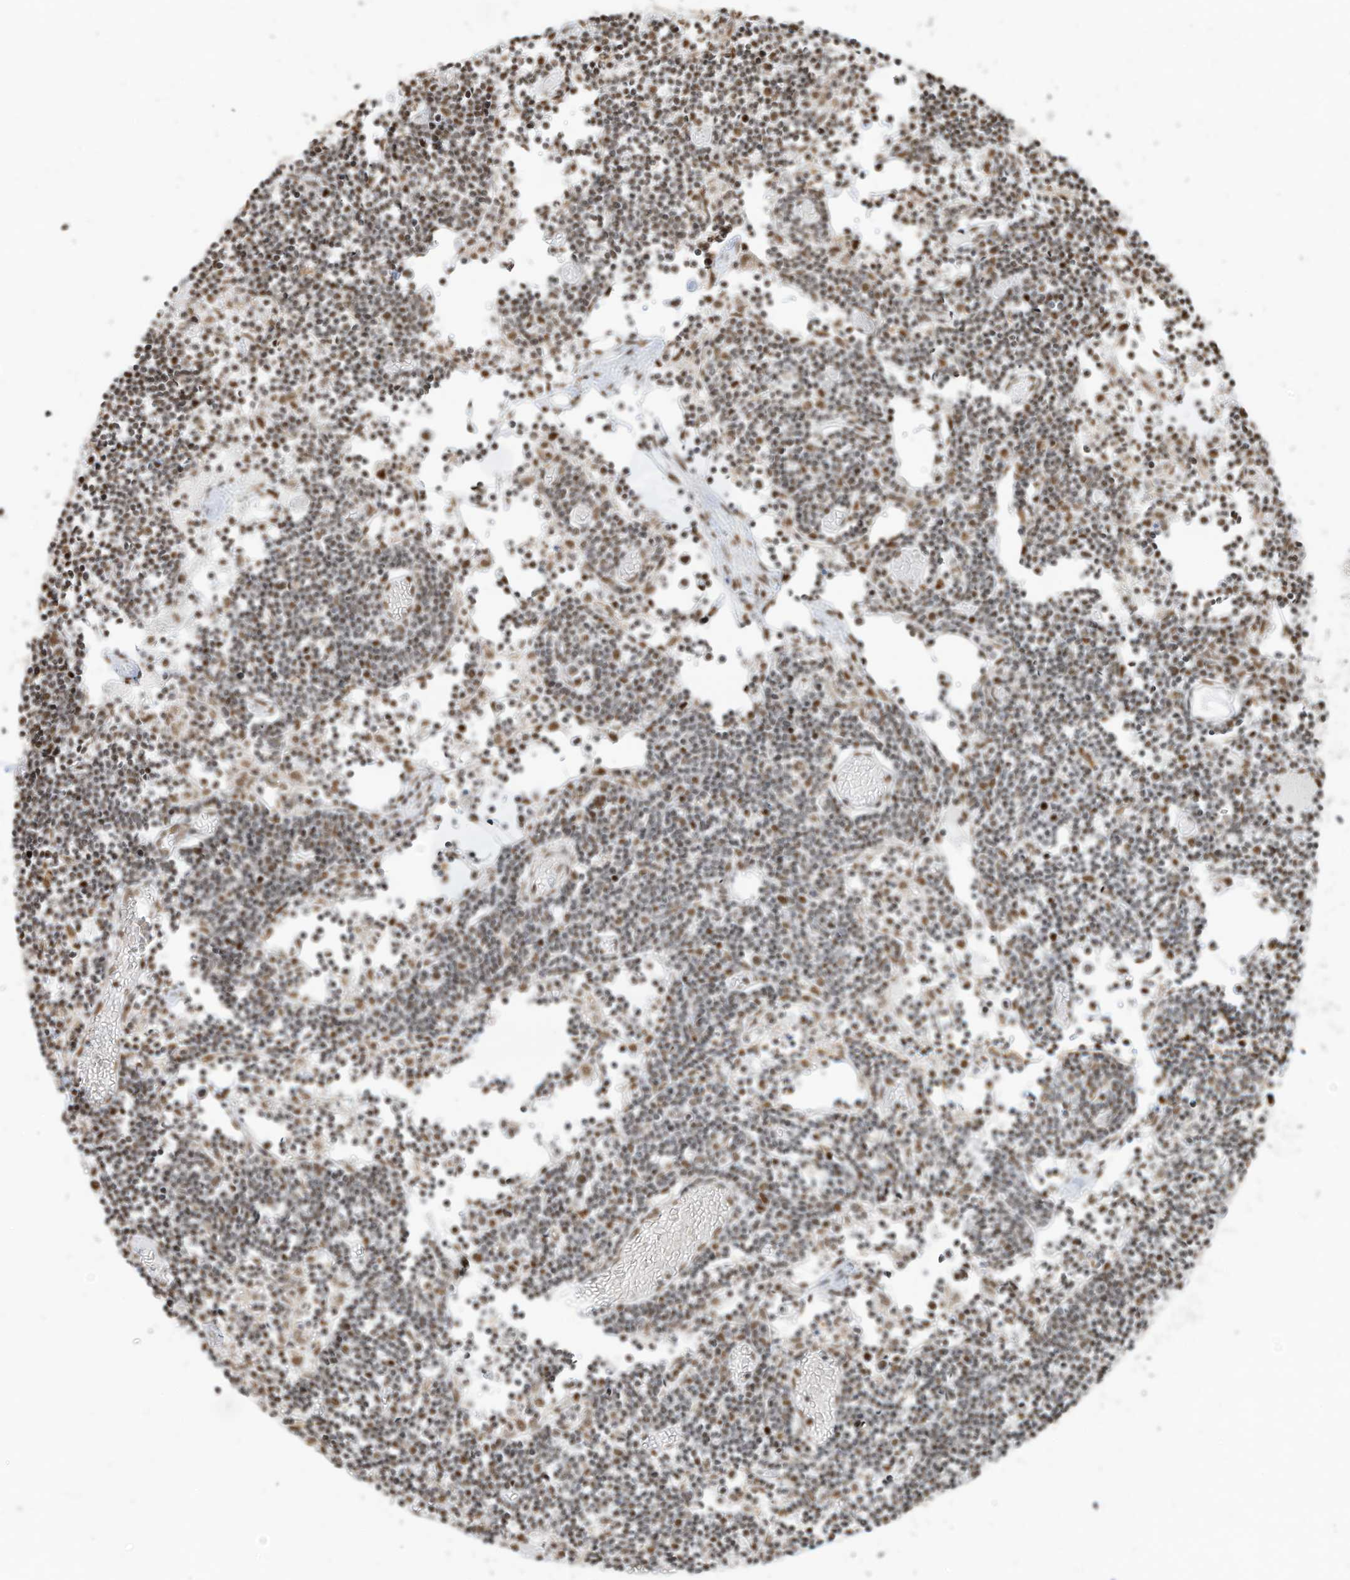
{"staining": {"intensity": "moderate", "quantity": ">75%", "location": "nuclear"}, "tissue": "lymph node", "cell_type": "Germinal center cells", "image_type": "normal", "snomed": [{"axis": "morphology", "description": "Normal tissue, NOS"}, {"axis": "topography", "description": "Lymph node"}], "caption": "The micrograph demonstrates immunohistochemical staining of unremarkable lymph node. There is moderate nuclear positivity is seen in approximately >75% of germinal center cells.", "gene": "SAMD15", "patient": {"sex": "female", "age": 11}}